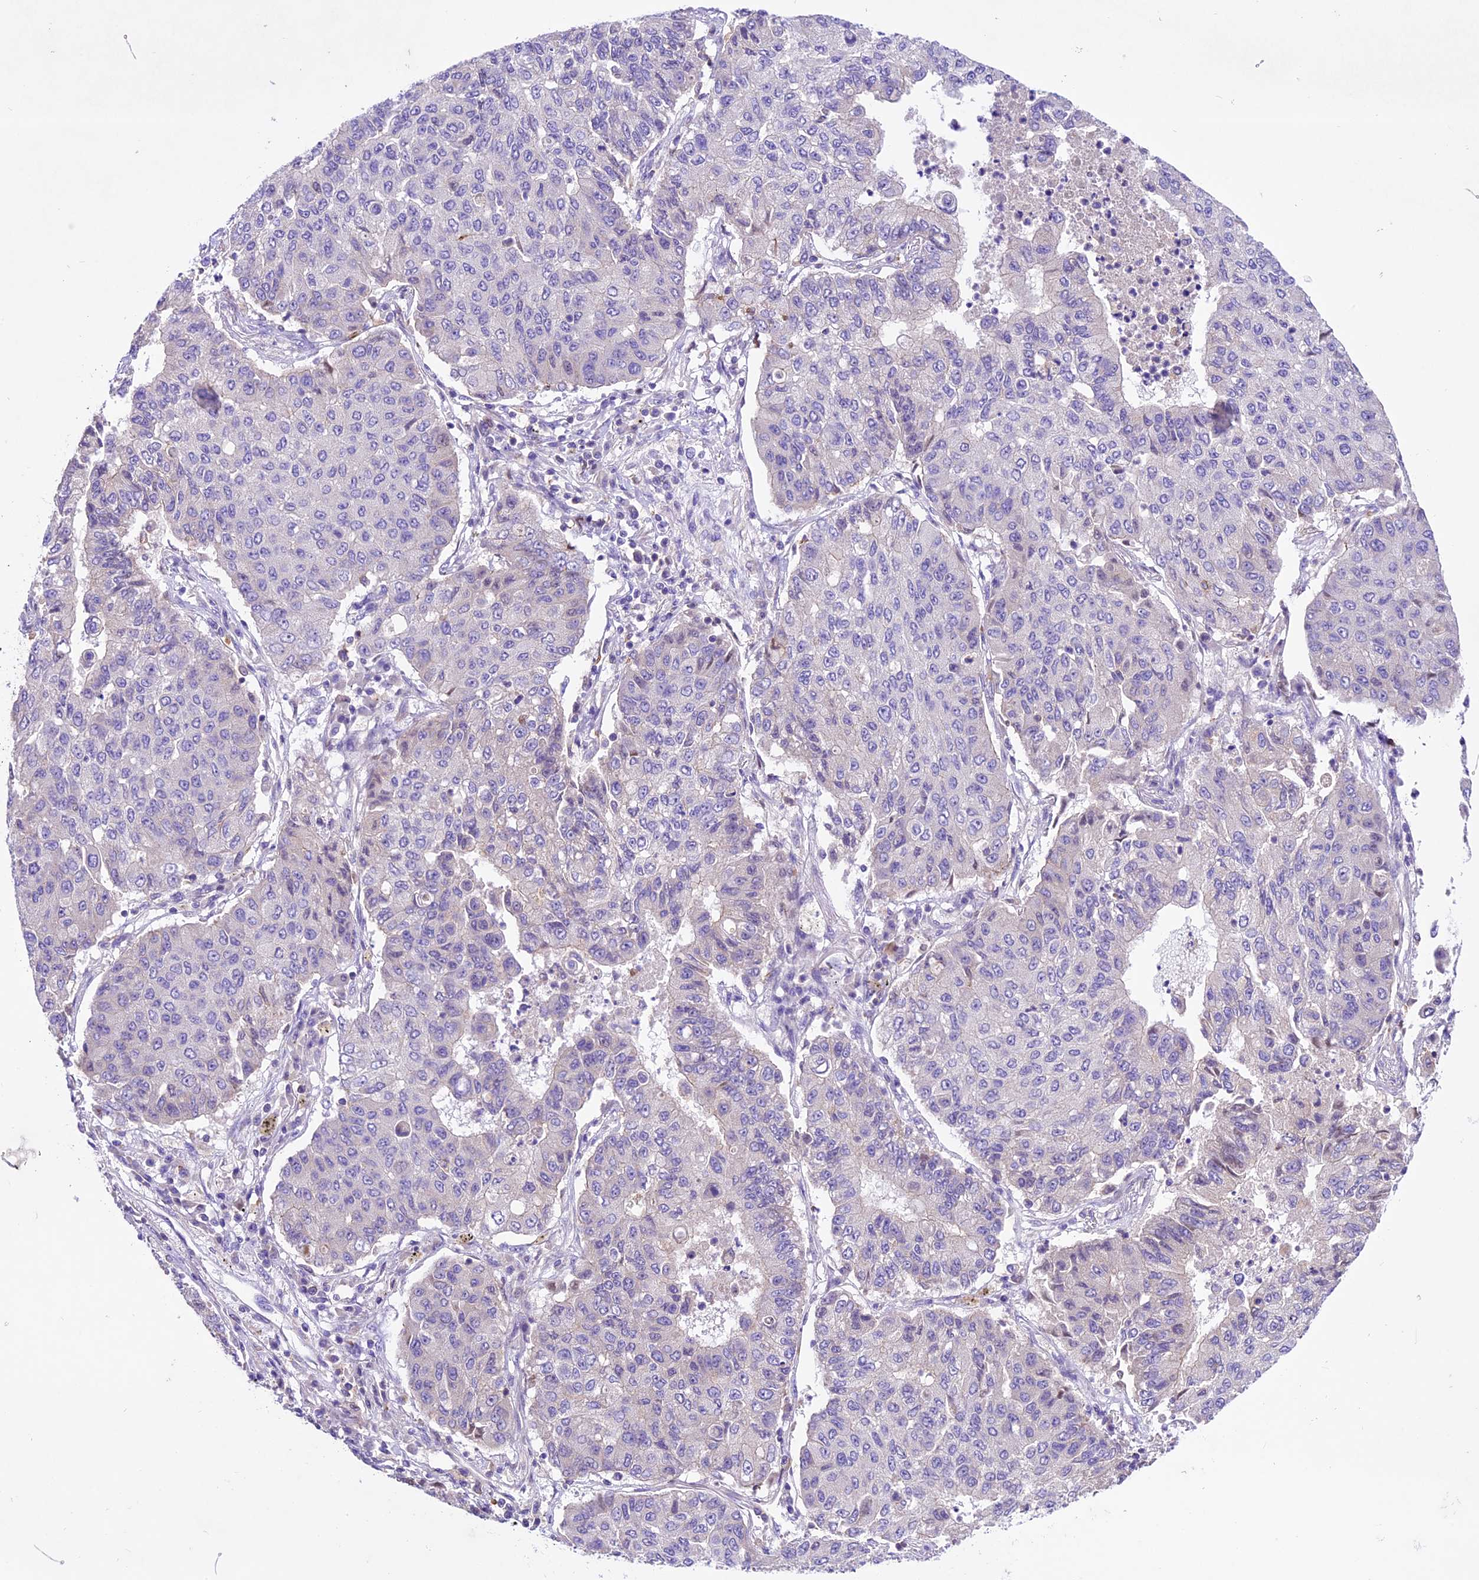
{"staining": {"intensity": "negative", "quantity": "none", "location": "none"}, "tissue": "lung cancer", "cell_type": "Tumor cells", "image_type": "cancer", "snomed": [{"axis": "morphology", "description": "Squamous cell carcinoma, NOS"}, {"axis": "topography", "description": "Lung"}], "caption": "Immunohistochemistry (IHC) image of neoplastic tissue: human lung squamous cell carcinoma stained with DAB demonstrates no significant protein positivity in tumor cells.", "gene": "SHKBP1", "patient": {"sex": "male", "age": 74}}